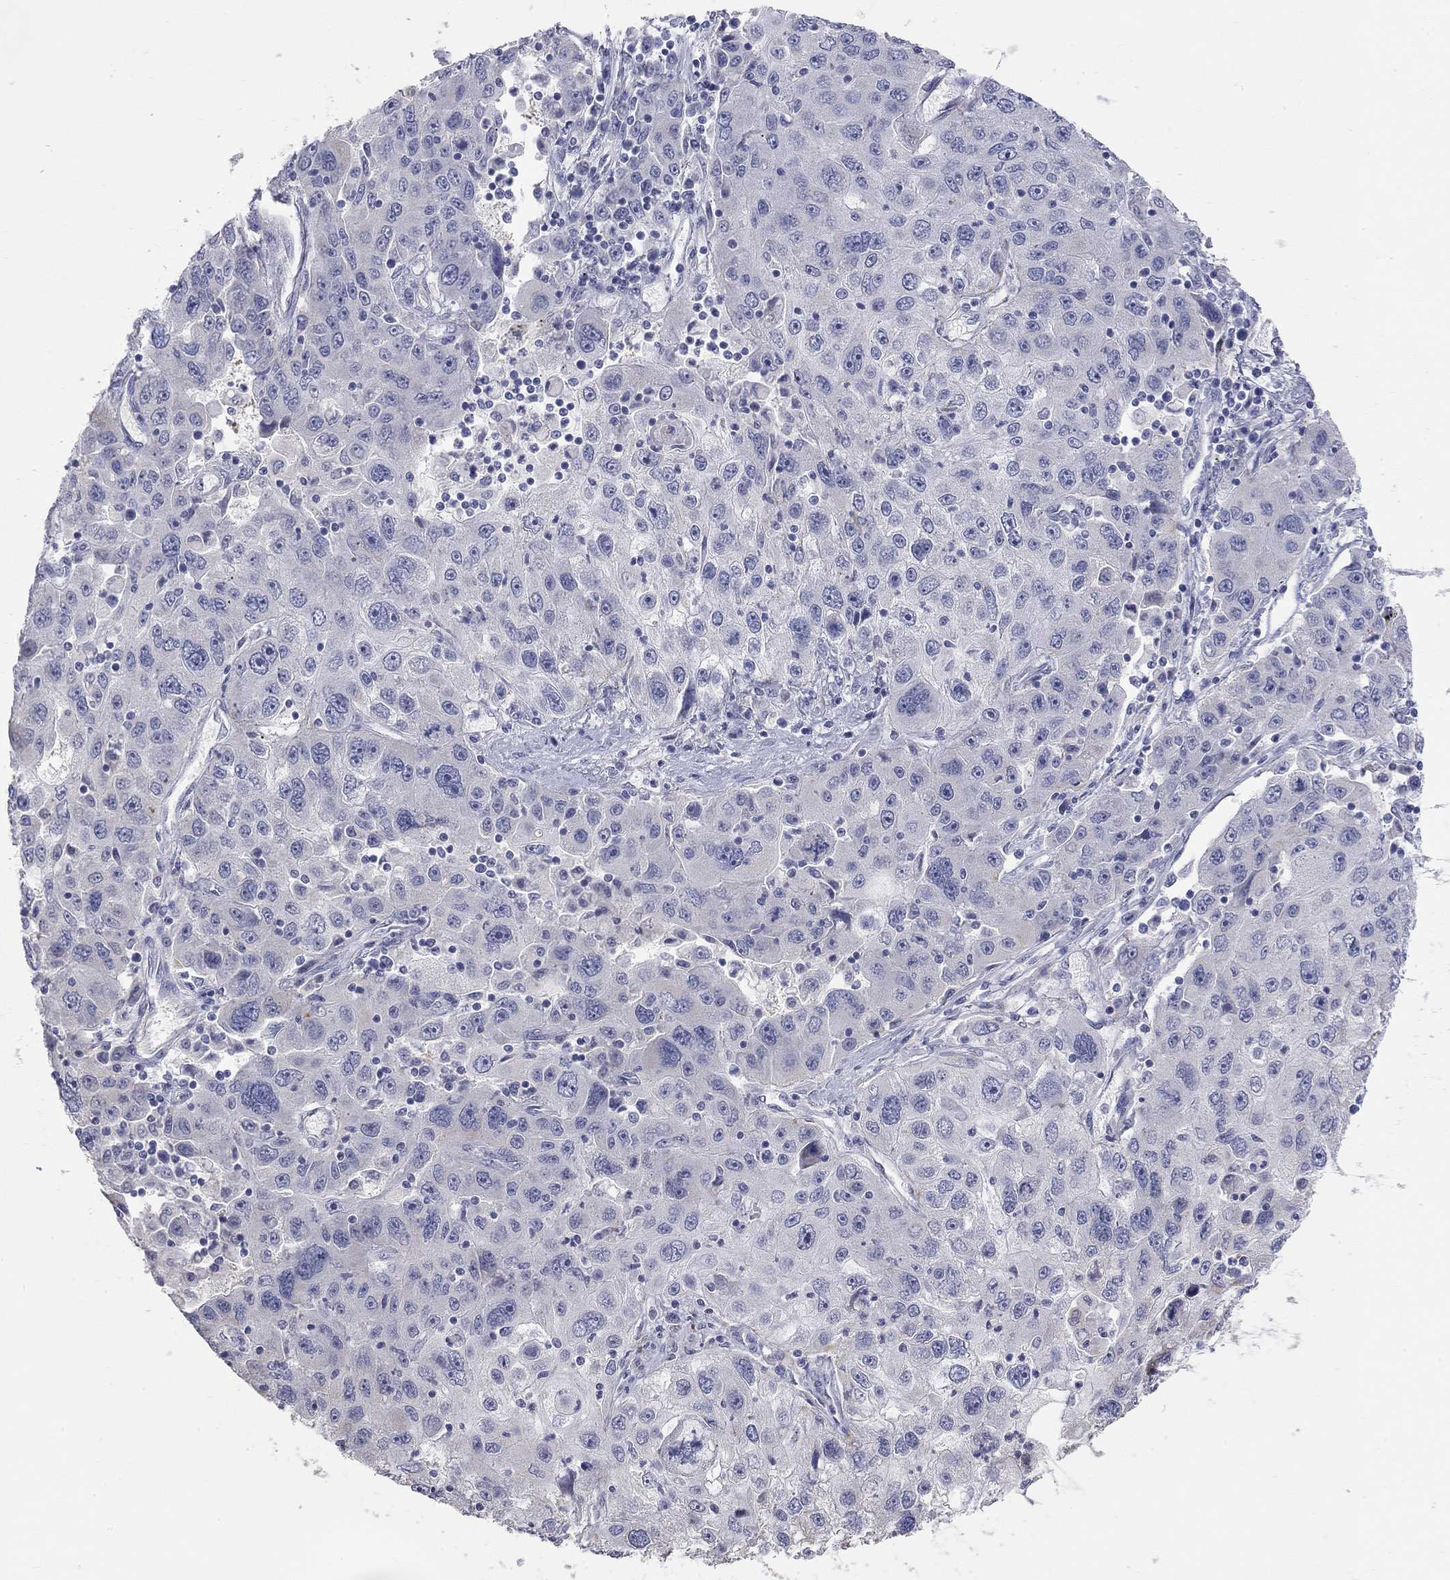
{"staining": {"intensity": "negative", "quantity": "none", "location": "none"}, "tissue": "stomach cancer", "cell_type": "Tumor cells", "image_type": "cancer", "snomed": [{"axis": "morphology", "description": "Adenocarcinoma, NOS"}, {"axis": "topography", "description": "Stomach"}], "caption": "Tumor cells are negative for brown protein staining in stomach cancer (adenocarcinoma). The staining was performed using DAB to visualize the protein expression in brown, while the nuclei were stained in blue with hematoxylin (Magnification: 20x).", "gene": "PAPSS2", "patient": {"sex": "male", "age": 56}}